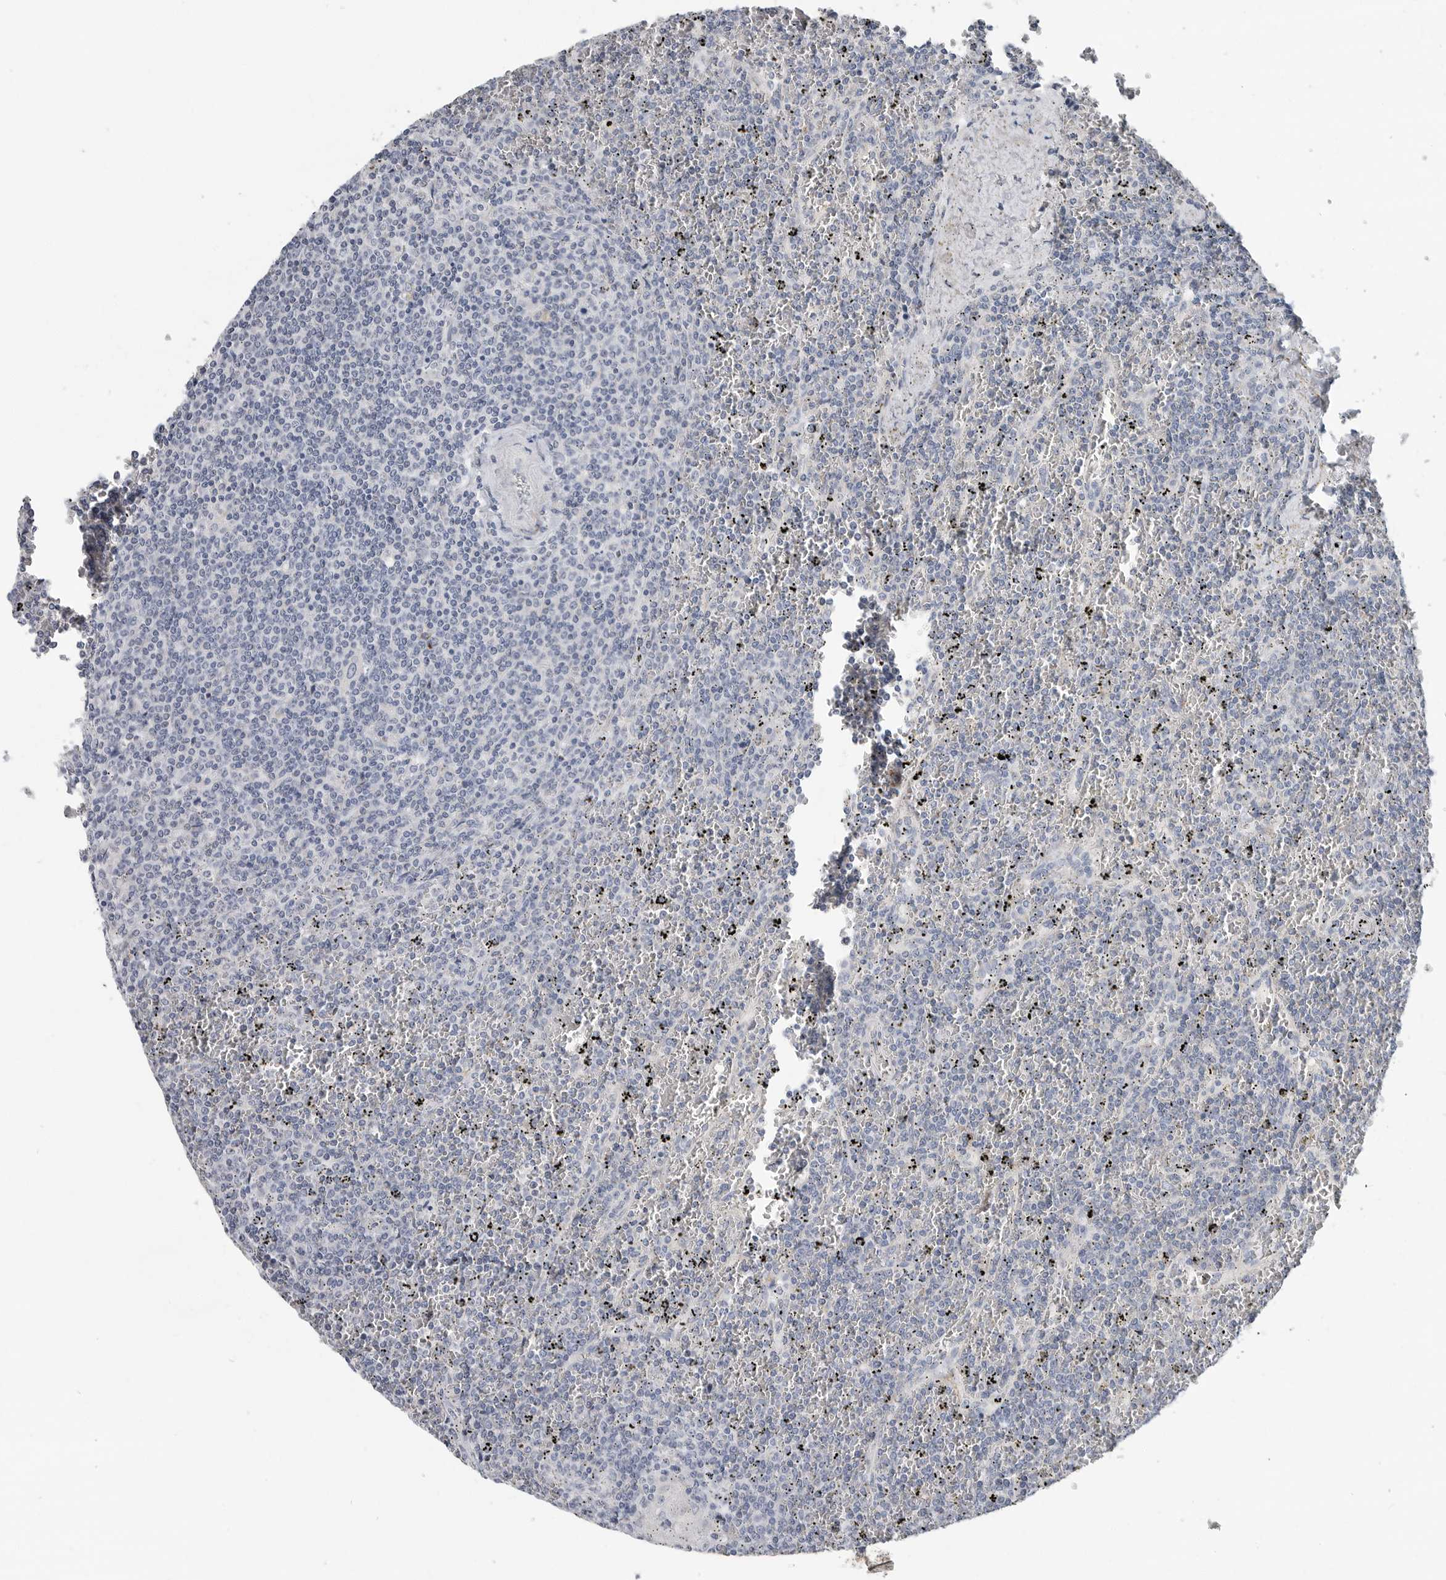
{"staining": {"intensity": "negative", "quantity": "none", "location": "none"}, "tissue": "lymphoma", "cell_type": "Tumor cells", "image_type": "cancer", "snomed": [{"axis": "morphology", "description": "Malignant lymphoma, non-Hodgkin's type, Low grade"}, {"axis": "topography", "description": "Spleen"}], "caption": "Protein analysis of lymphoma demonstrates no significant positivity in tumor cells. (Stains: DAB (3,3'-diaminobenzidine) immunohistochemistry with hematoxylin counter stain, Microscopy: brightfield microscopy at high magnification).", "gene": "PLN", "patient": {"sex": "female", "age": 19}}